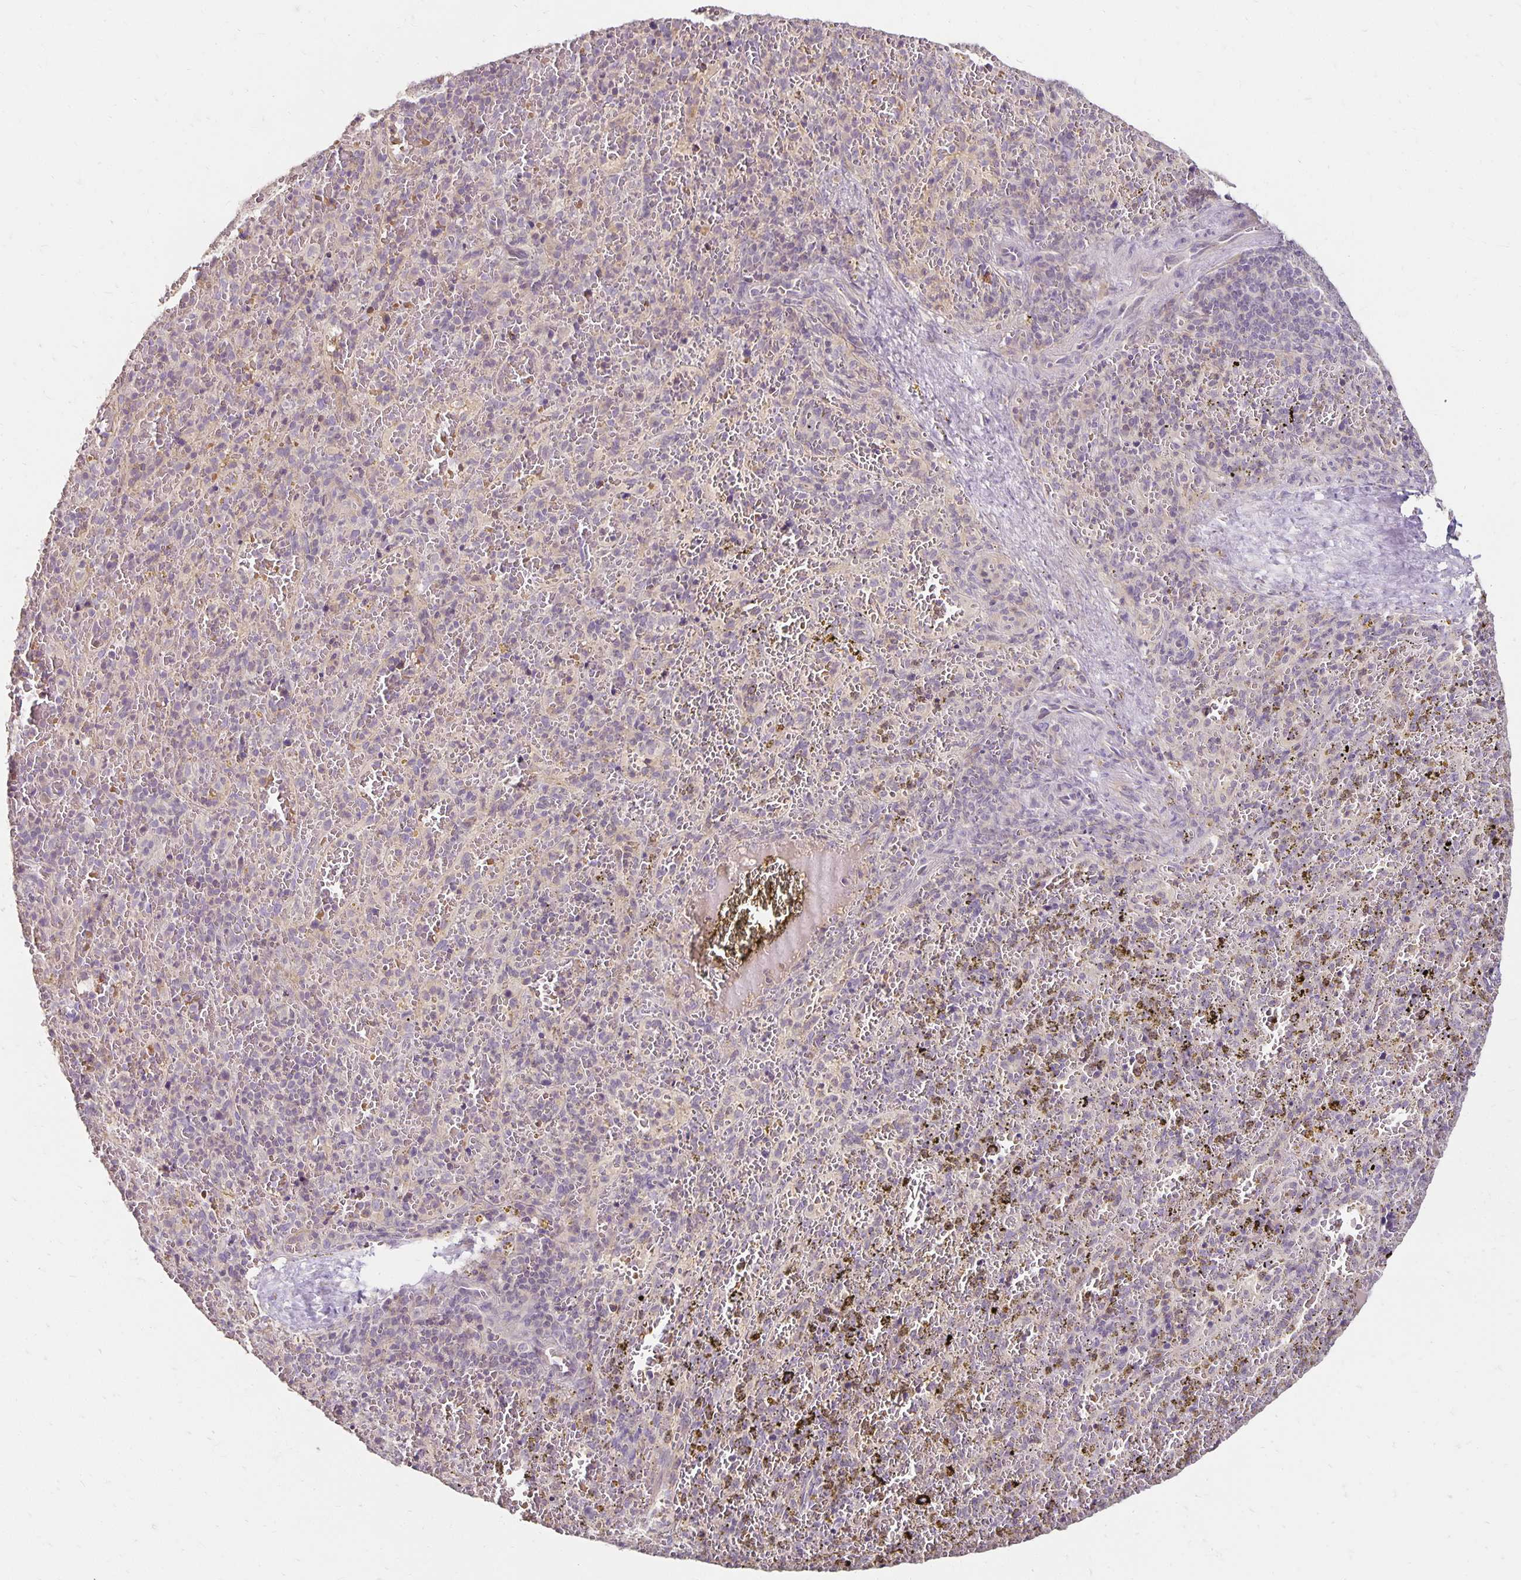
{"staining": {"intensity": "negative", "quantity": "none", "location": "none"}, "tissue": "spleen", "cell_type": "Cells in red pulp", "image_type": "normal", "snomed": [{"axis": "morphology", "description": "Normal tissue, NOS"}, {"axis": "topography", "description": "Spleen"}], "caption": "Immunohistochemistry (IHC) of normal spleen demonstrates no positivity in cells in red pulp. Nuclei are stained in blue.", "gene": "CST6", "patient": {"sex": "female", "age": 50}}